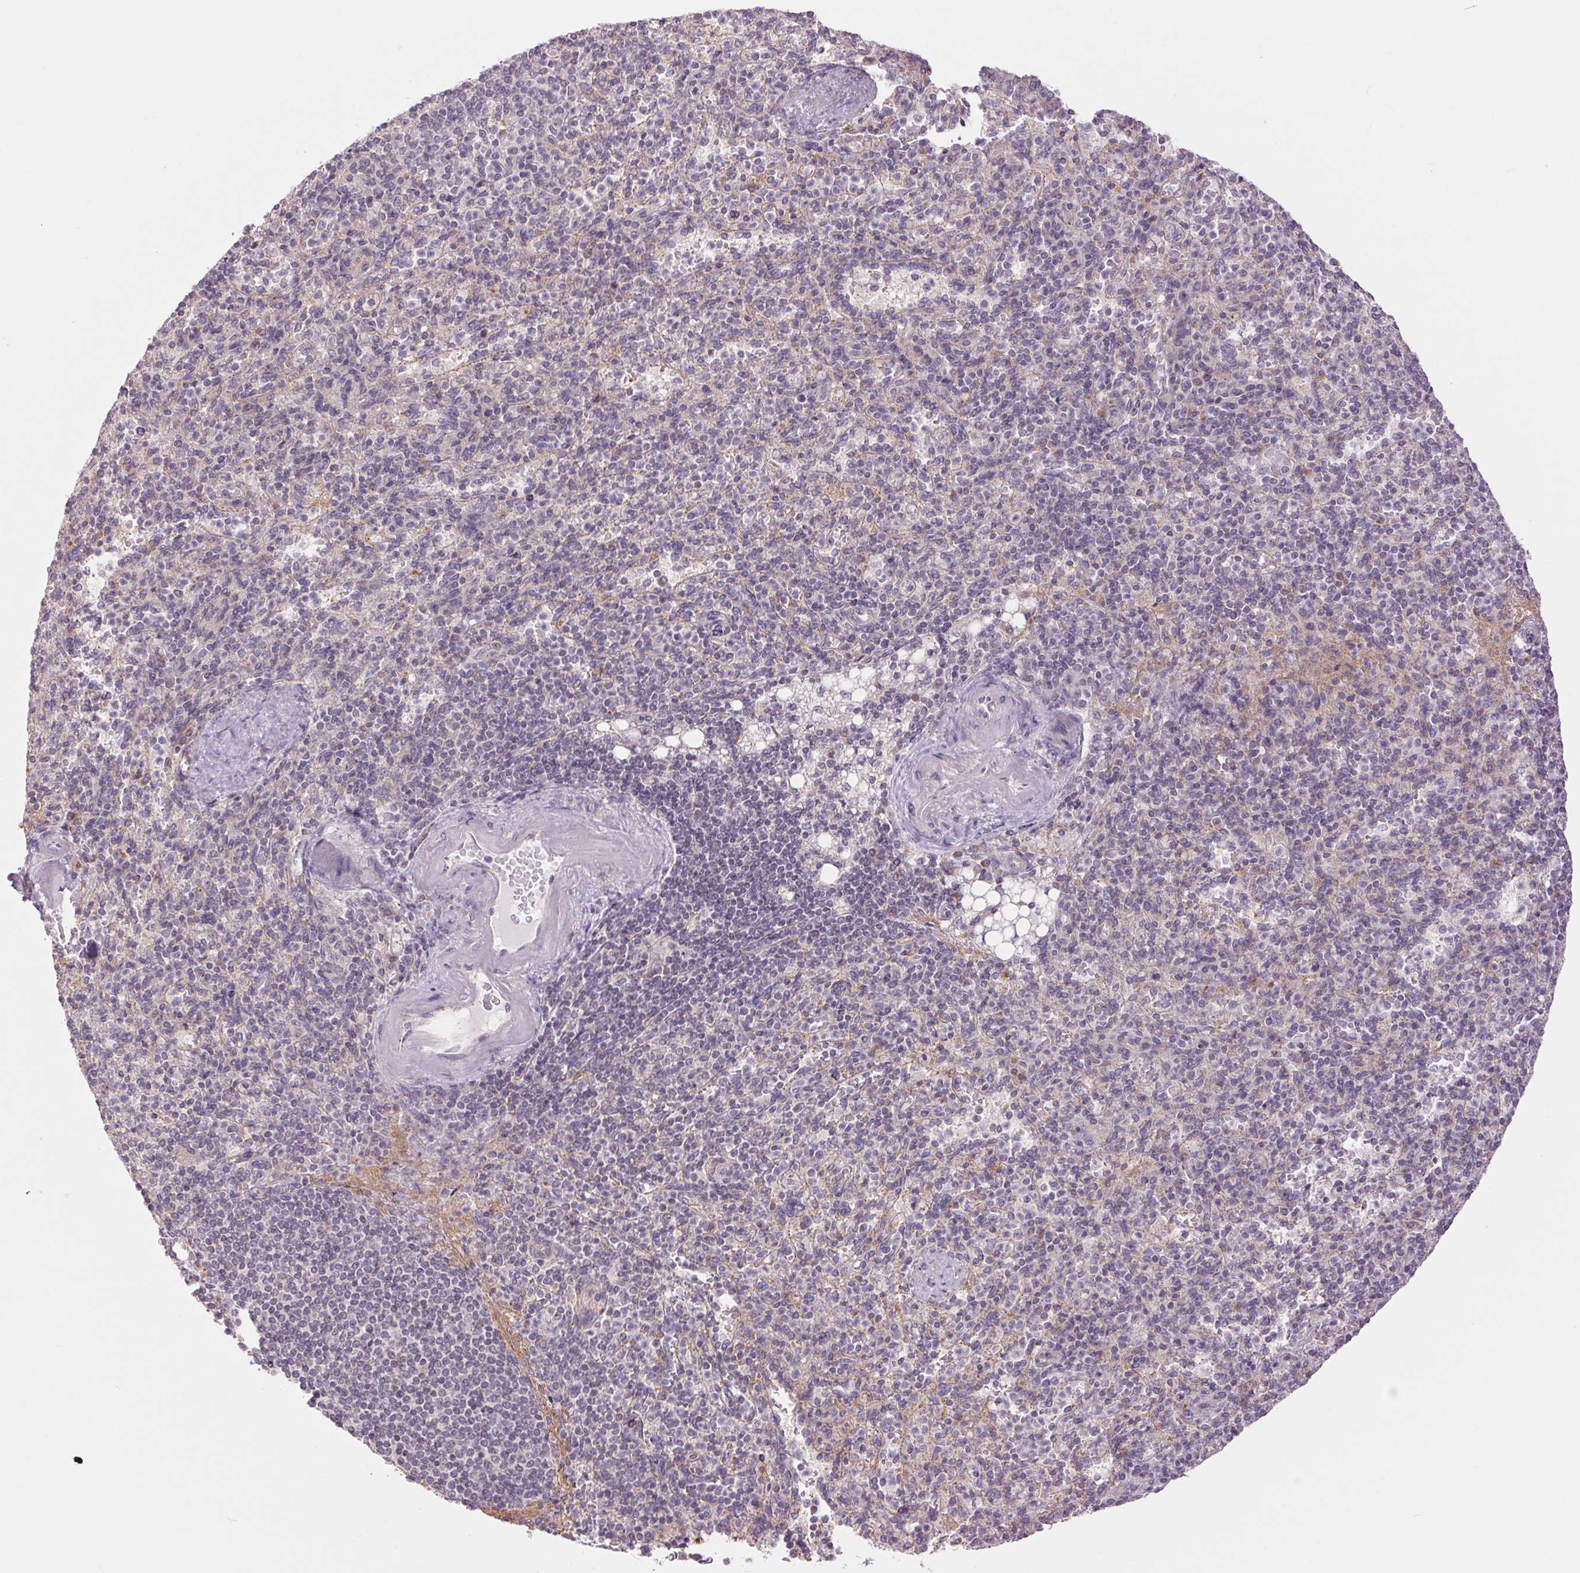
{"staining": {"intensity": "negative", "quantity": "none", "location": "none"}, "tissue": "spleen", "cell_type": "Cells in red pulp", "image_type": "normal", "snomed": [{"axis": "morphology", "description": "Normal tissue, NOS"}, {"axis": "topography", "description": "Spleen"}], "caption": "Cells in red pulp are negative for brown protein staining in unremarkable spleen. (DAB immunohistochemistry (IHC), high magnification).", "gene": "CTNNA3", "patient": {"sex": "female", "age": 74}}